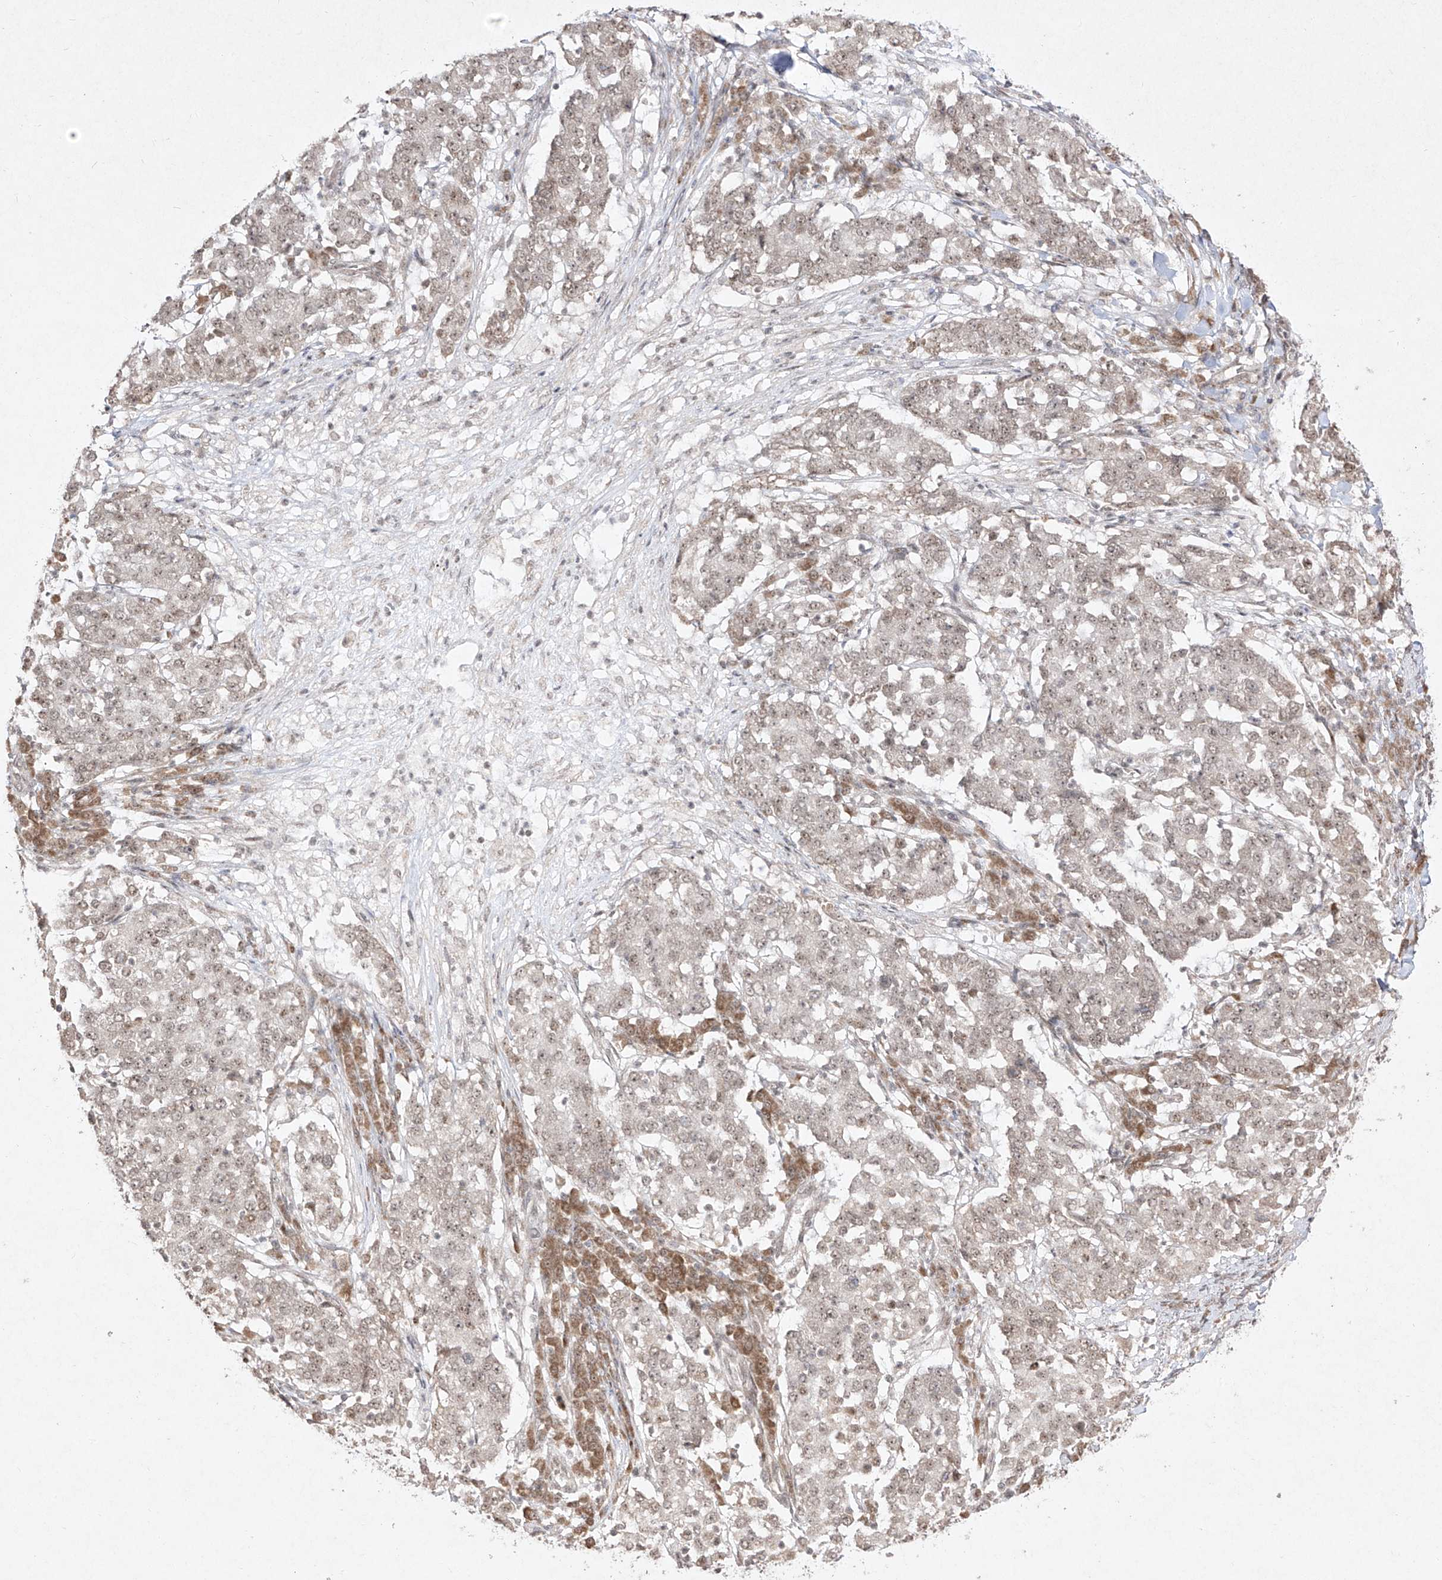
{"staining": {"intensity": "weak", "quantity": ">75%", "location": "nuclear"}, "tissue": "stomach cancer", "cell_type": "Tumor cells", "image_type": "cancer", "snomed": [{"axis": "morphology", "description": "Adenocarcinoma, NOS"}, {"axis": "topography", "description": "Stomach"}], "caption": "Adenocarcinoma (stomach) stained with IHC reveals weak nuclear positivity in about >75% of tumor cells.", "gene": "SNRNP27", "patient": {"sex": "male", "age": 59}}